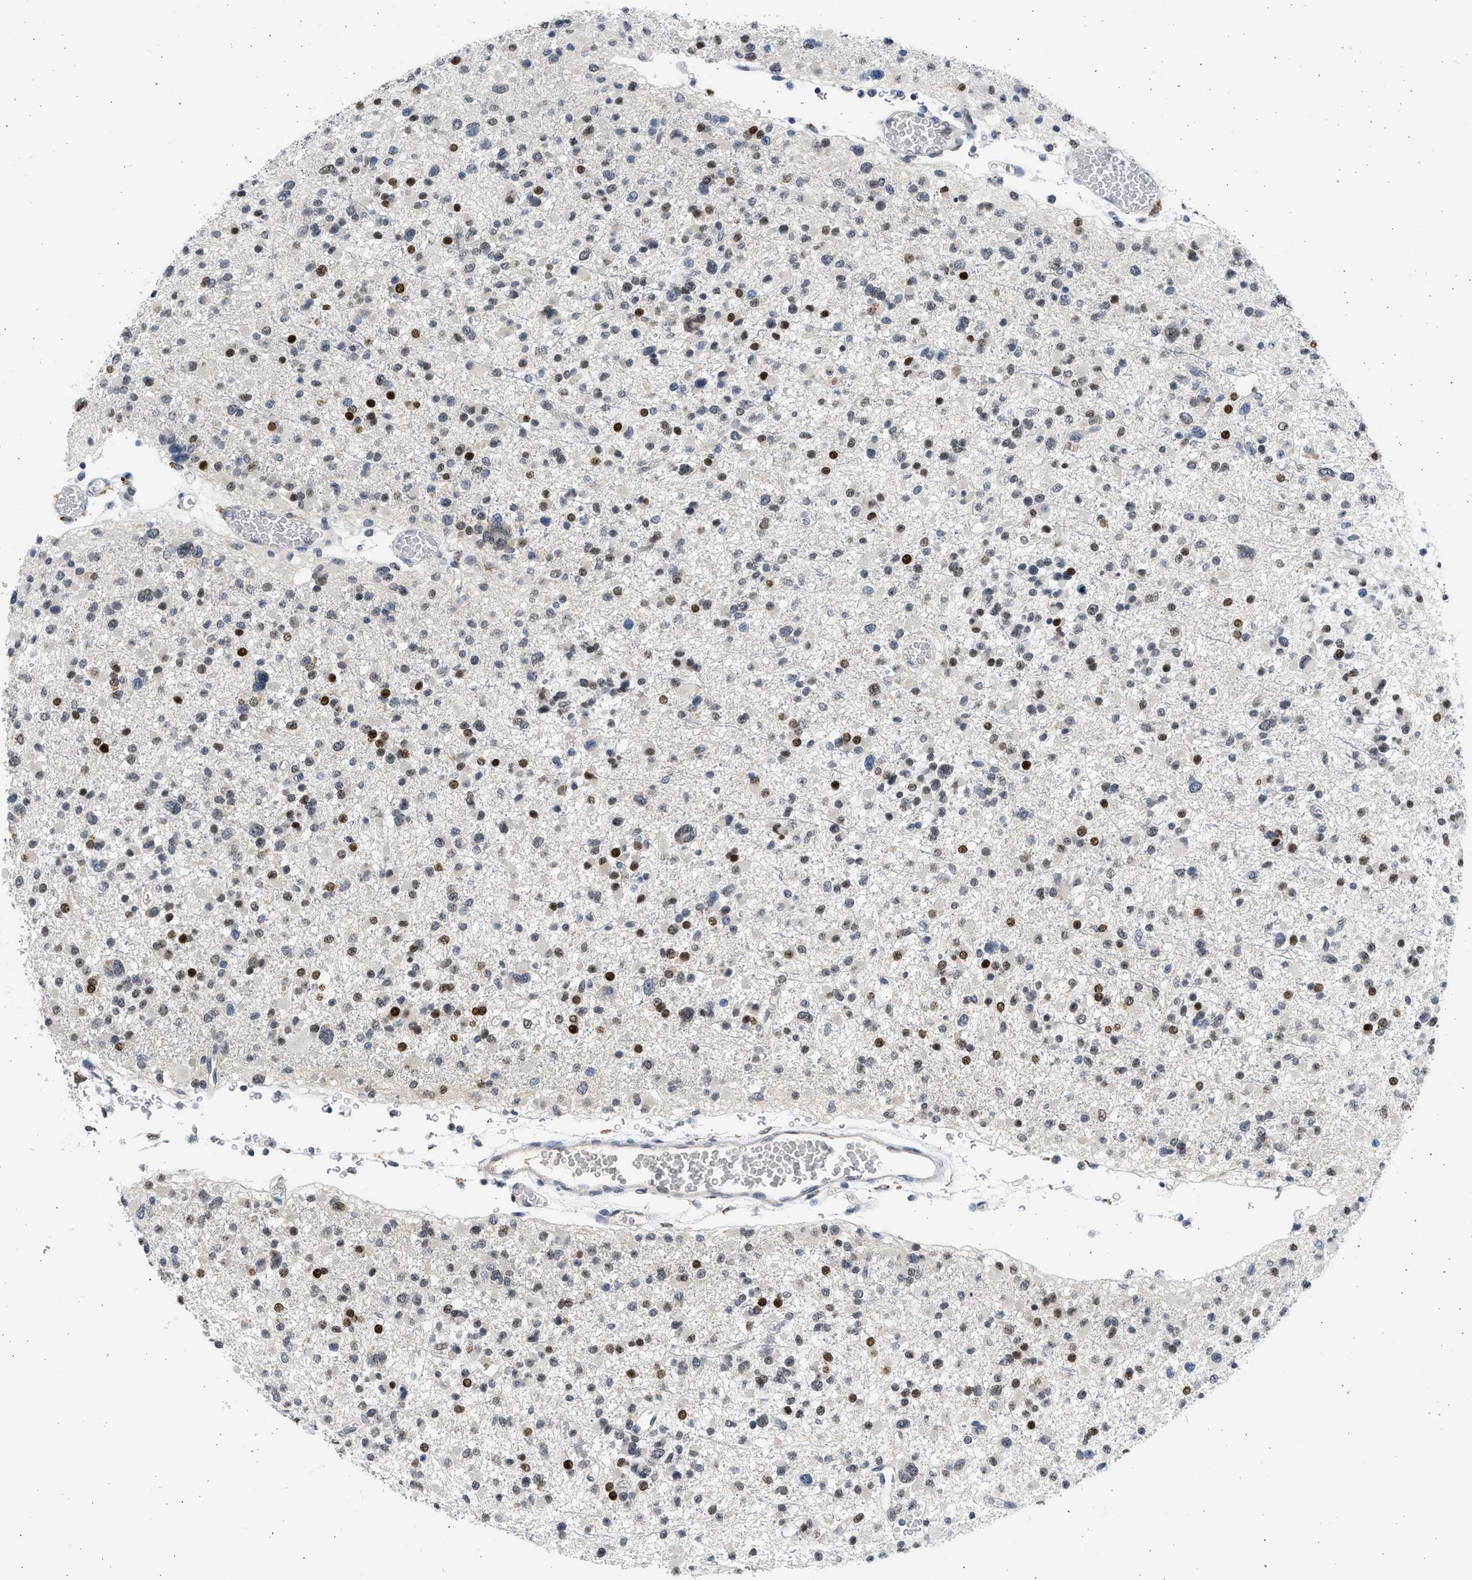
{"staining": {"intensity": "moderate", "quantity": "25%-75%", "location": "nuclear"}, "tissue": "glioma", "cell_type": "Tumor cells", "image_type": "cancer", "snomed": [{"axis": "morphology", "description": "Glioma, malignant, Low grade"}, {"axis": "topography", "description": "Brain"}], "caption": "Approximately 25%-75% of tumor cells in malignant glioma (low-grade) exhibit moderate nuclear protein expression as visualized by brown immunohistochemical staining.", "gene": "HMGN3", "patient": {"sex": "female", "age": 22}}